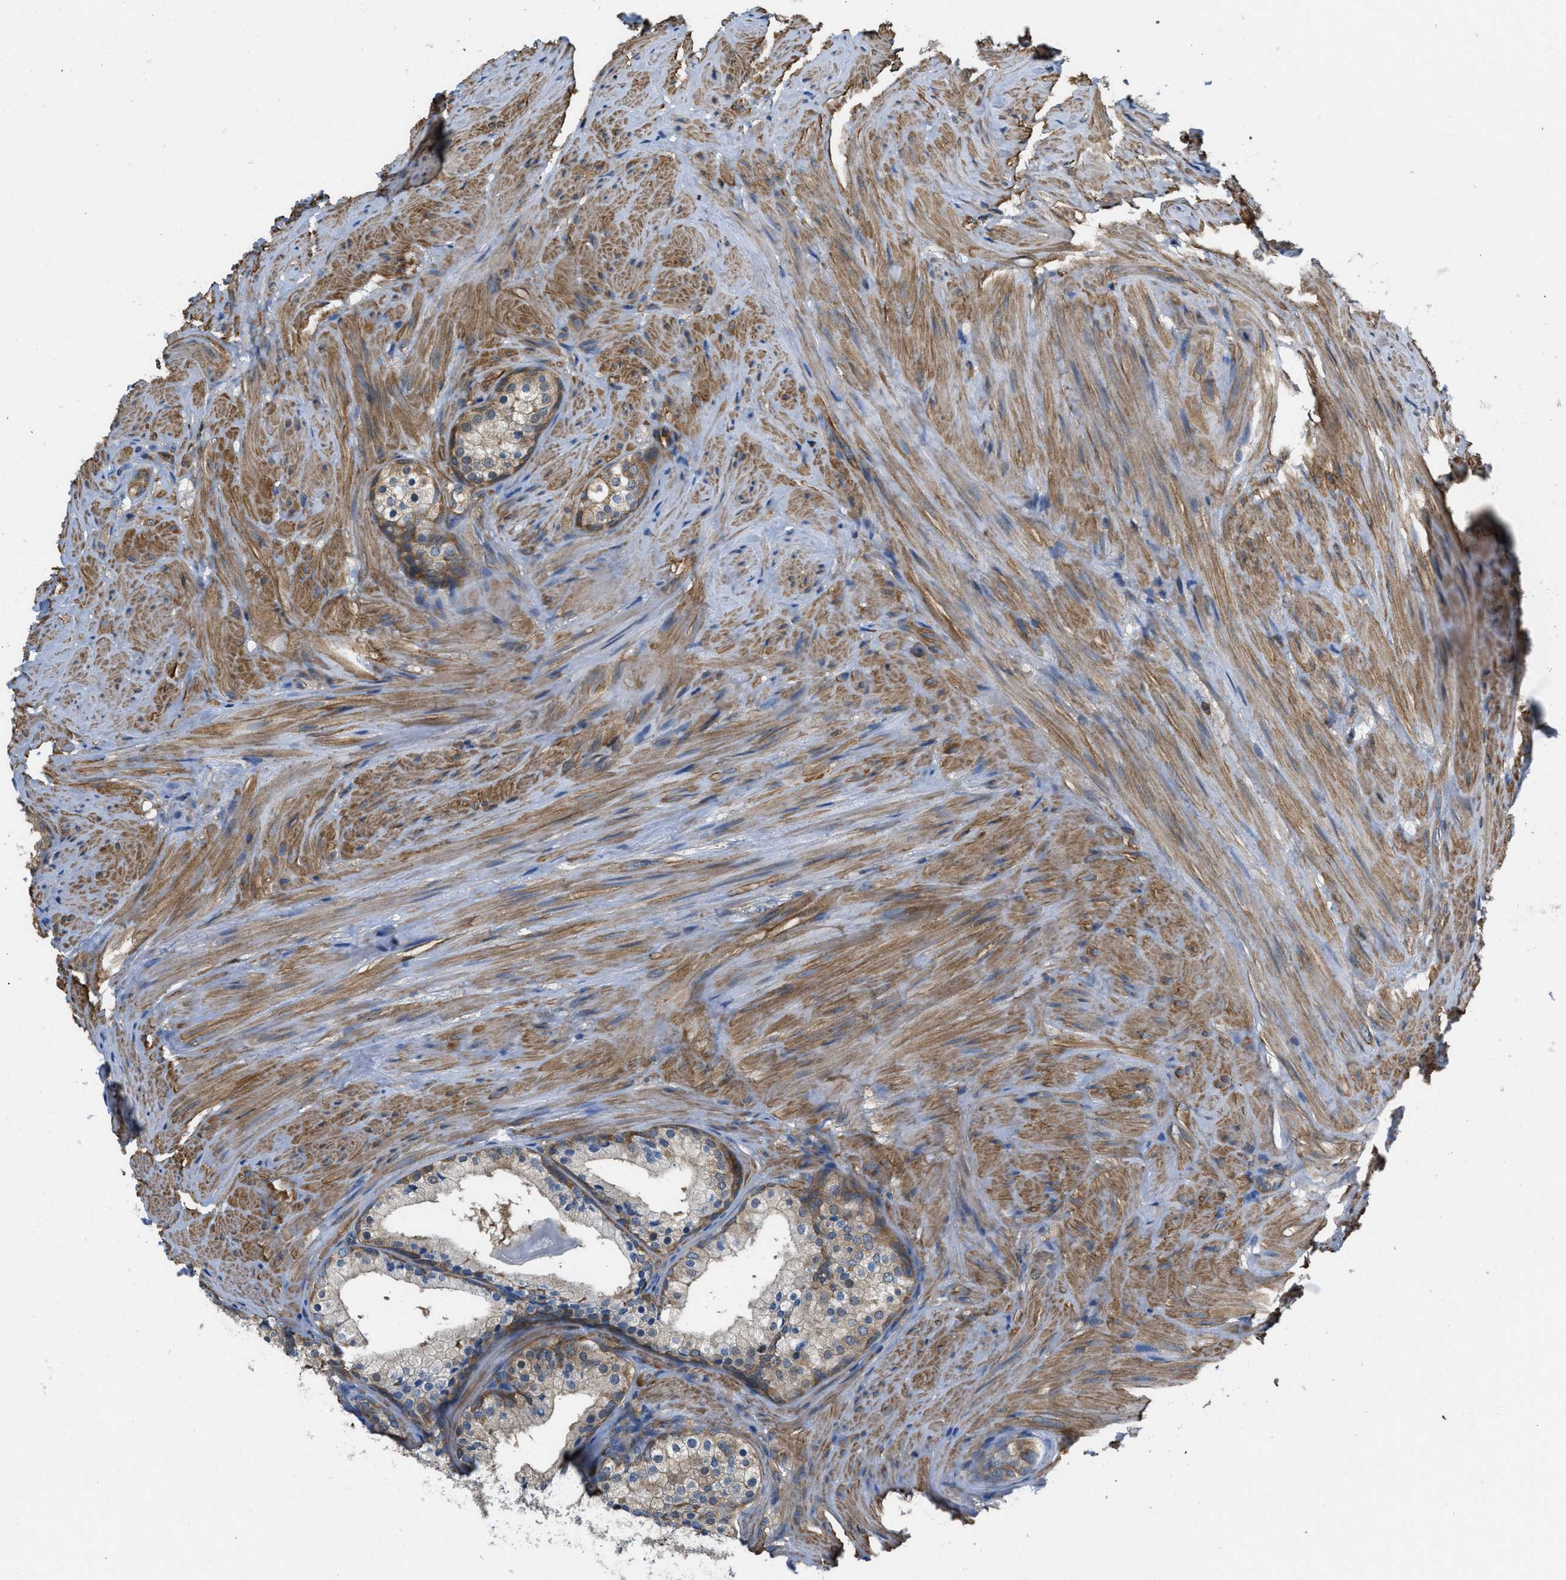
{"staining": {"intensity": "moderate", "quantity": ">75%", "location": "cytoplasmic/membranous"}, "tissue": "prostate cancer", "cell_type": "Tumor cells", "image_type": "cancer", "snomed": [{"axis": "morphology", "description": "Adenocarcinoma, Low grade"}, {"axis": "topography", "description": "Prostate"}], "caption": "This is an image of immunohistochemistry (IHC) staining of prostate cancer (adenocarcinoma (low-grade)), which shows moderate staining in the cytoplasmic/membranous of tumor cells.", "gene": "PIP5K1C", "patient": {"sex": "male", "age": 69}}